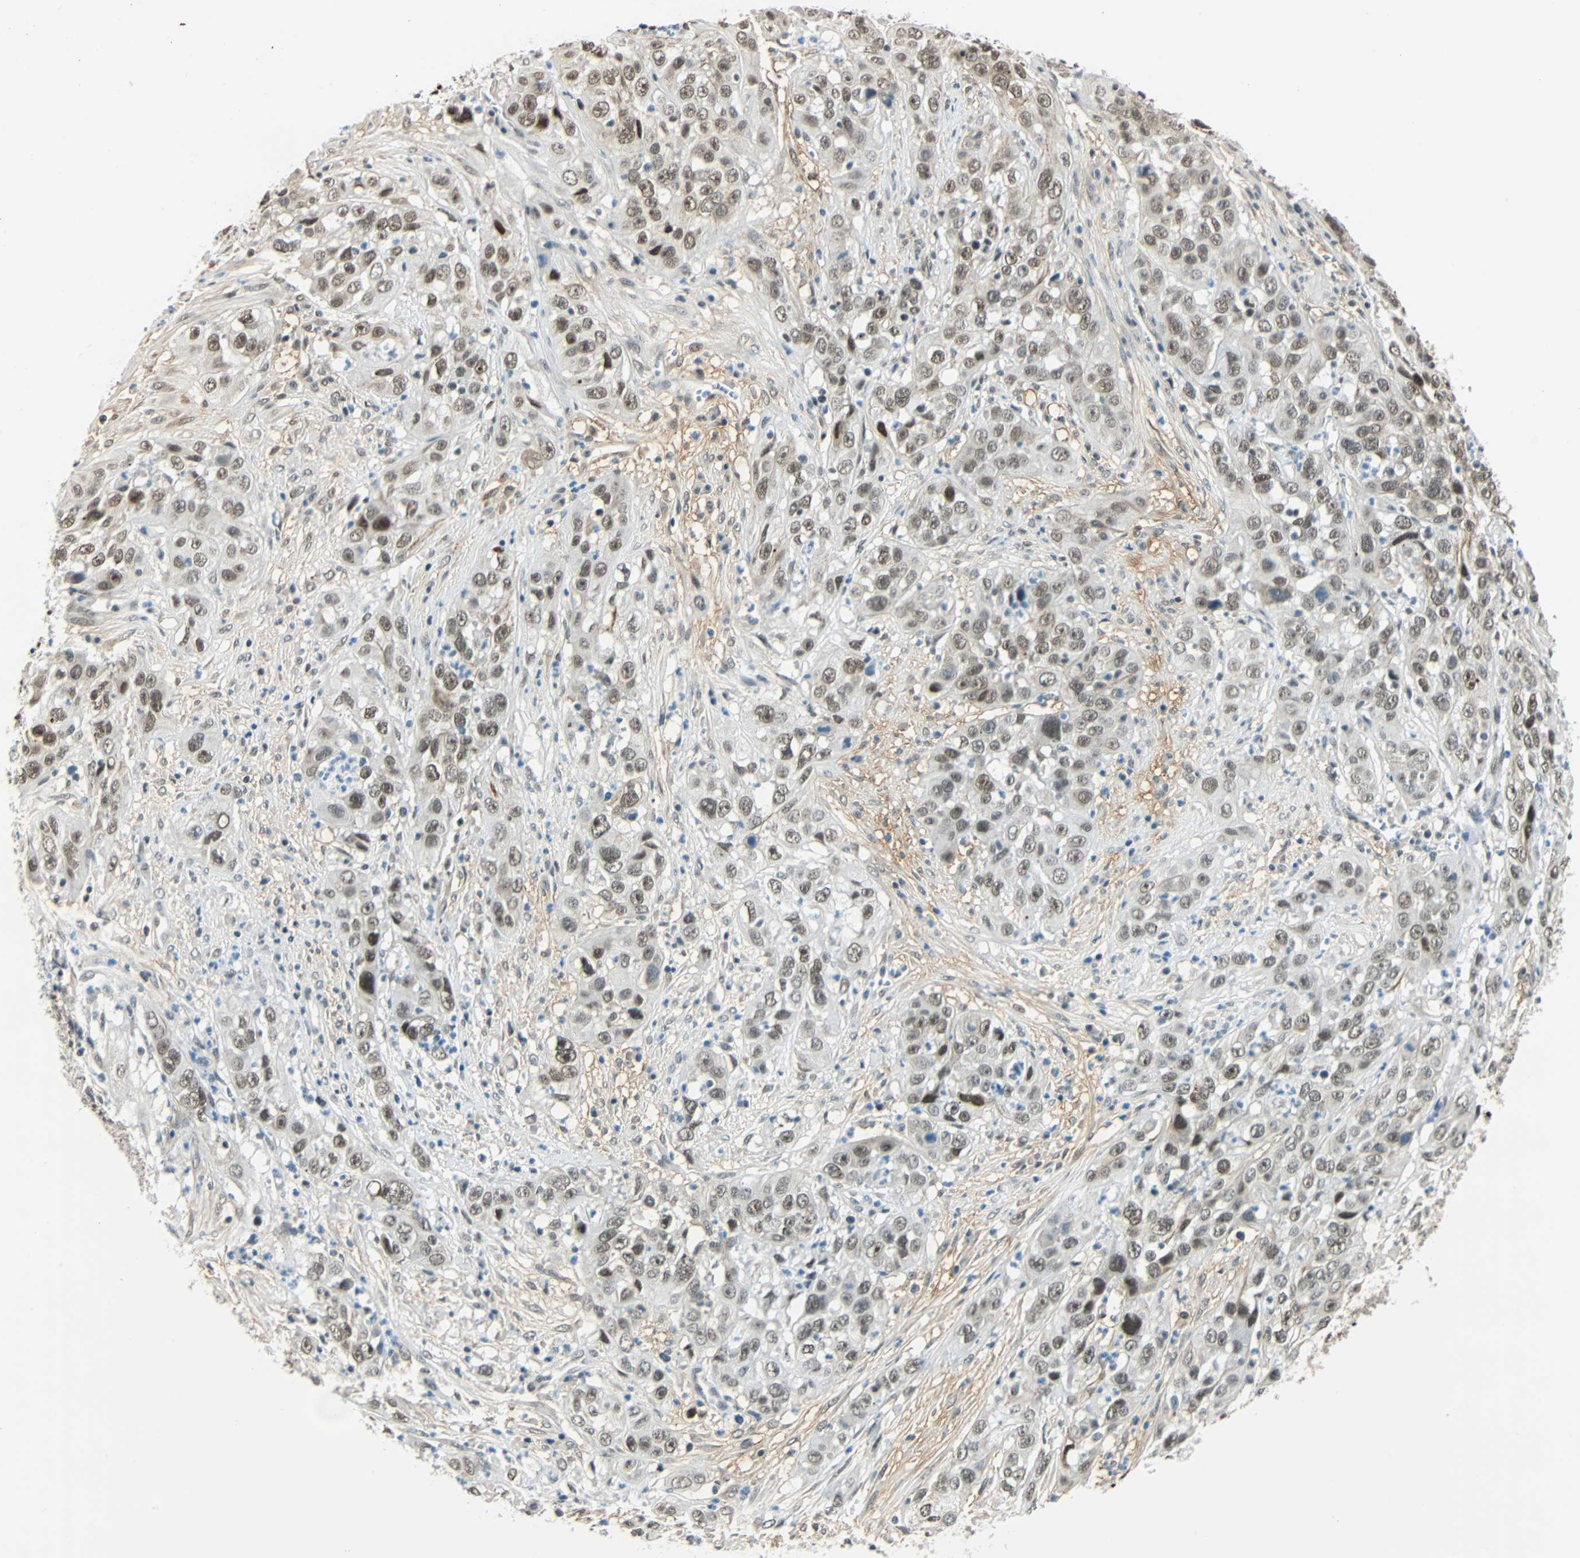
{"staining": {"intensity": "moderate", "quantity": ">75%", "location": "nuclear"}, "tissue": "cervical cancer", "cell_type": "Tumor cells", "image_type": "cancer", "snomed": [{"axis": "morphology", "description": "Squamous cell carcinoma, NOS"}, {"axis": "topography", "description": "Cervix"}], "caption": "IHC (DAB (3,3'-diaminobenzidine)) staining of squamous cell carcinoma (cervical) shows moderate nuclear protein positivity in about >75% of tumor cells. The staining was performed using DAB, with brown indicating positive protein expression. Nuclei are stained blue with hematoxylin.", "gene": "NELFE", "patient": {"sex": "female", "age": 32}}